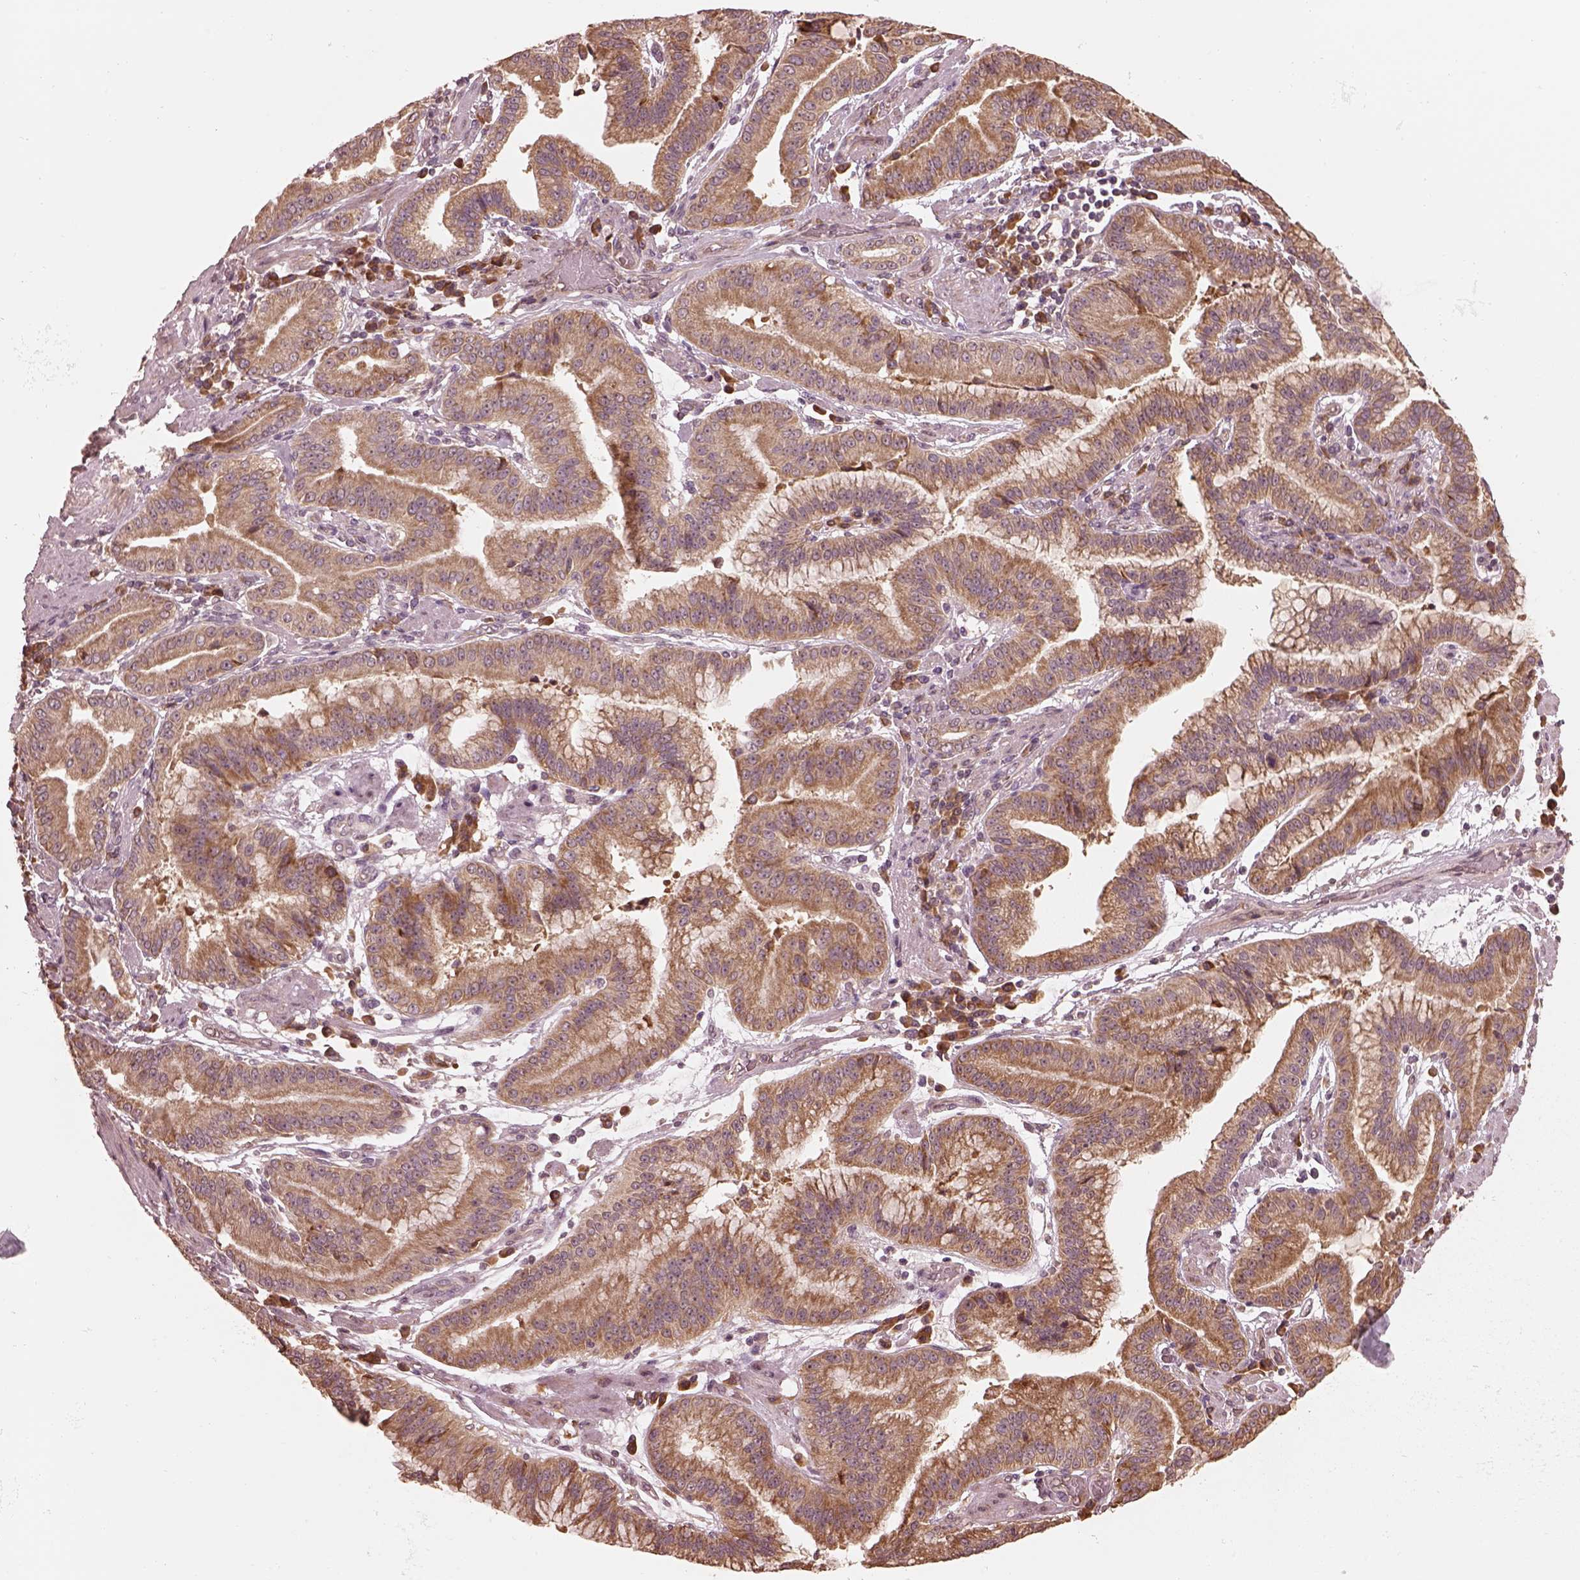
{"staining": {"intensity": "moderate", "quantity": ">75%", "location": "cytoplasmic/membranous"}, "tissue": "stomach cancer", "cell_type": "Tumor cells", "image_type": "cancer", "snomed": [{"axis": "morphology", "description": "Adenocarcinoma, NOS"}, {"axis": "topography", "description": "Stomach"}], "caption": "The image demonstrates a brown stain indicating the presence of a protein in the cytoplasmic/membranous of tumor cells in stomach adenocarcinoma.", "gene": "RPS5", "patient": {"sex": "male", "age": 83}}